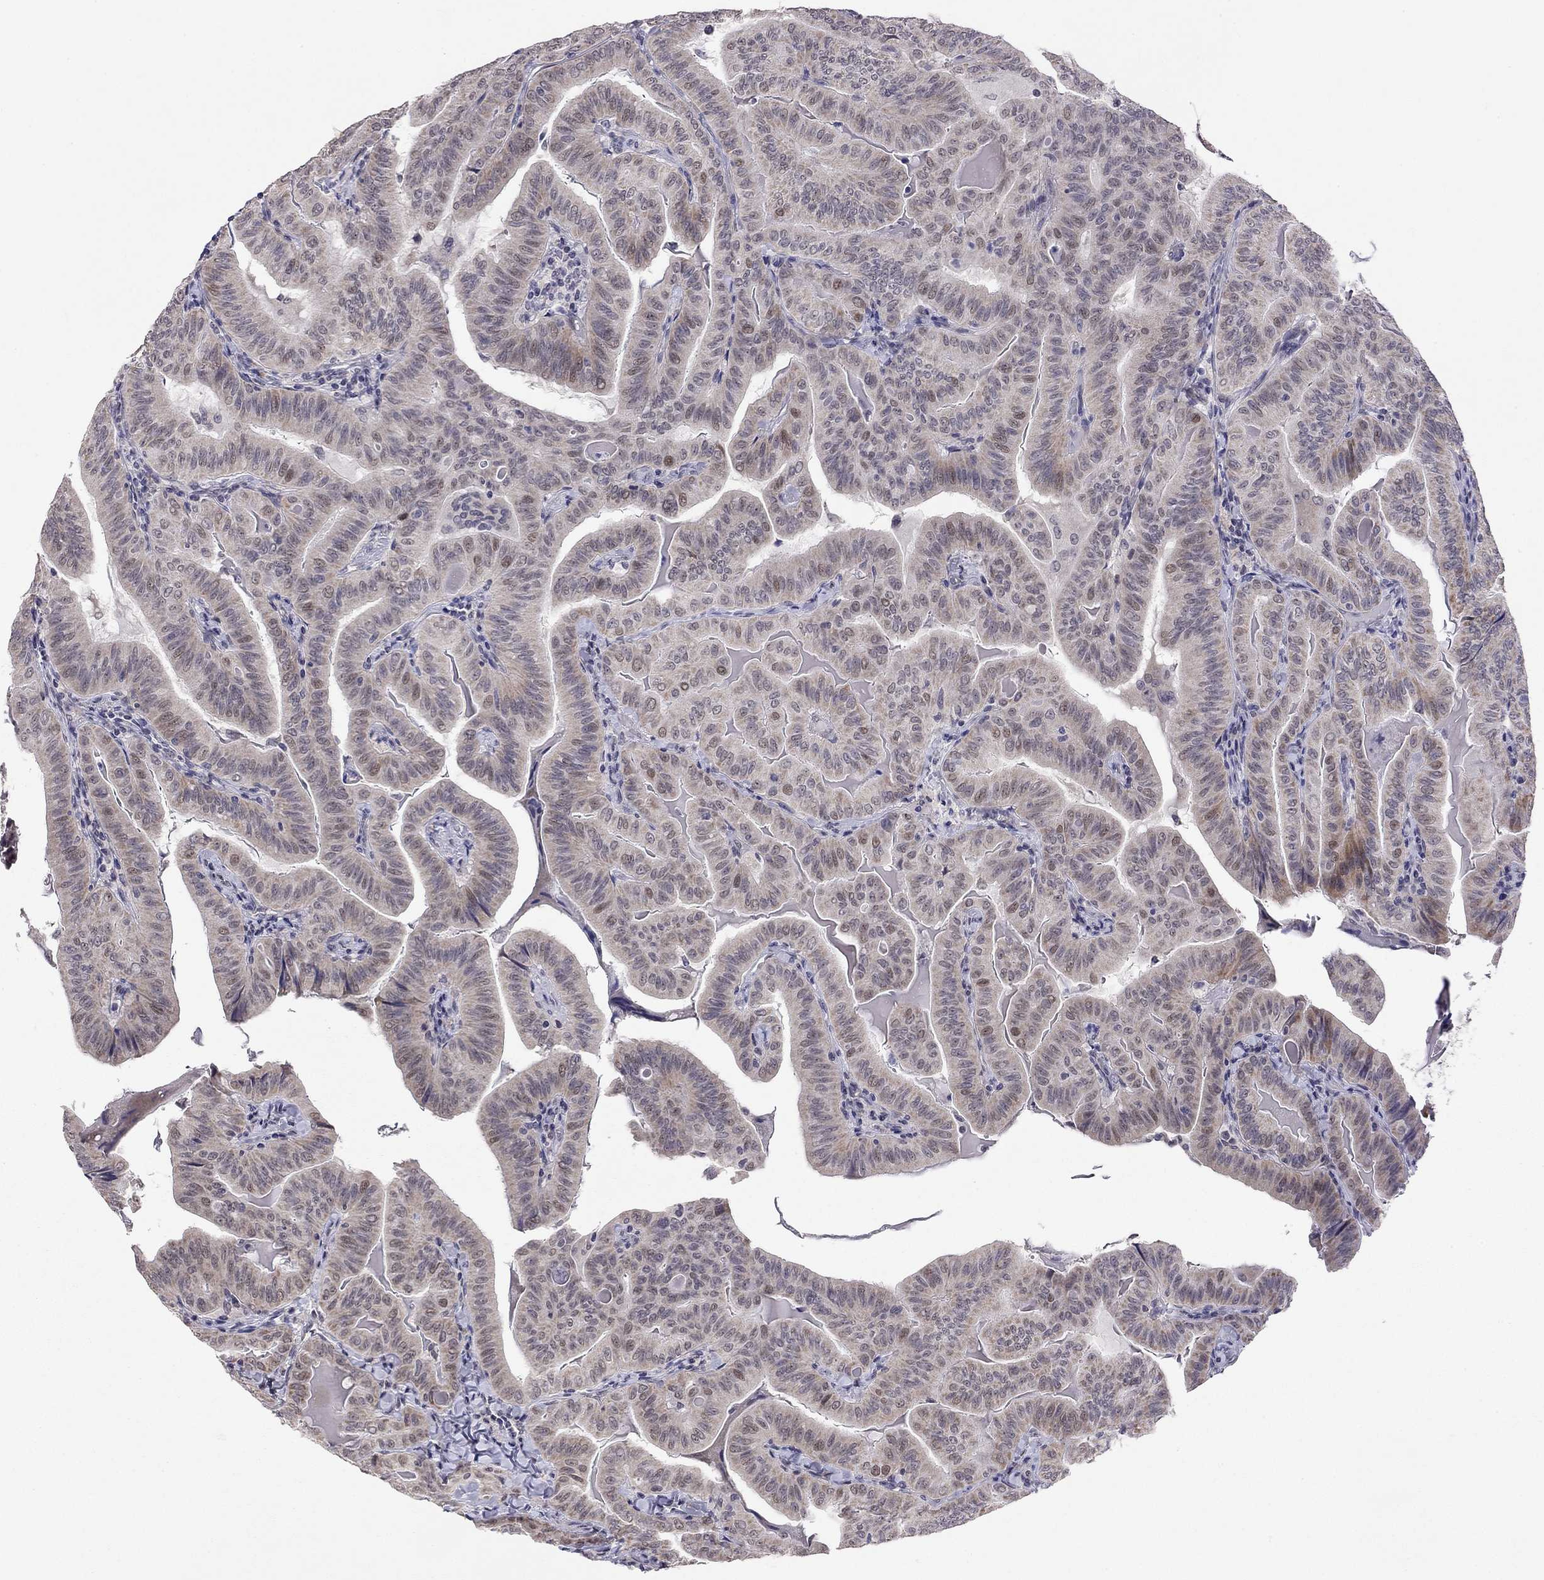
{"staining": {"intensity": "weak", "quantity": "<25%", "location": "nuclear"}, "tissue": "thyroid cancer", "cell_type": "Tumor cells", "image_type": "cancer", "snomed": [{"axis": "morphology", "description": "Papillary adenocarcinoma, NOS"}, {"axis": "topography", "description": "Thyroid gland"}], "caption": "The histopathology image reveals no staining of tumor cells in thyroid papillary adenocarcinoma.", "gene": "HES5", "patient": {"sex": "female", "age": 68}}